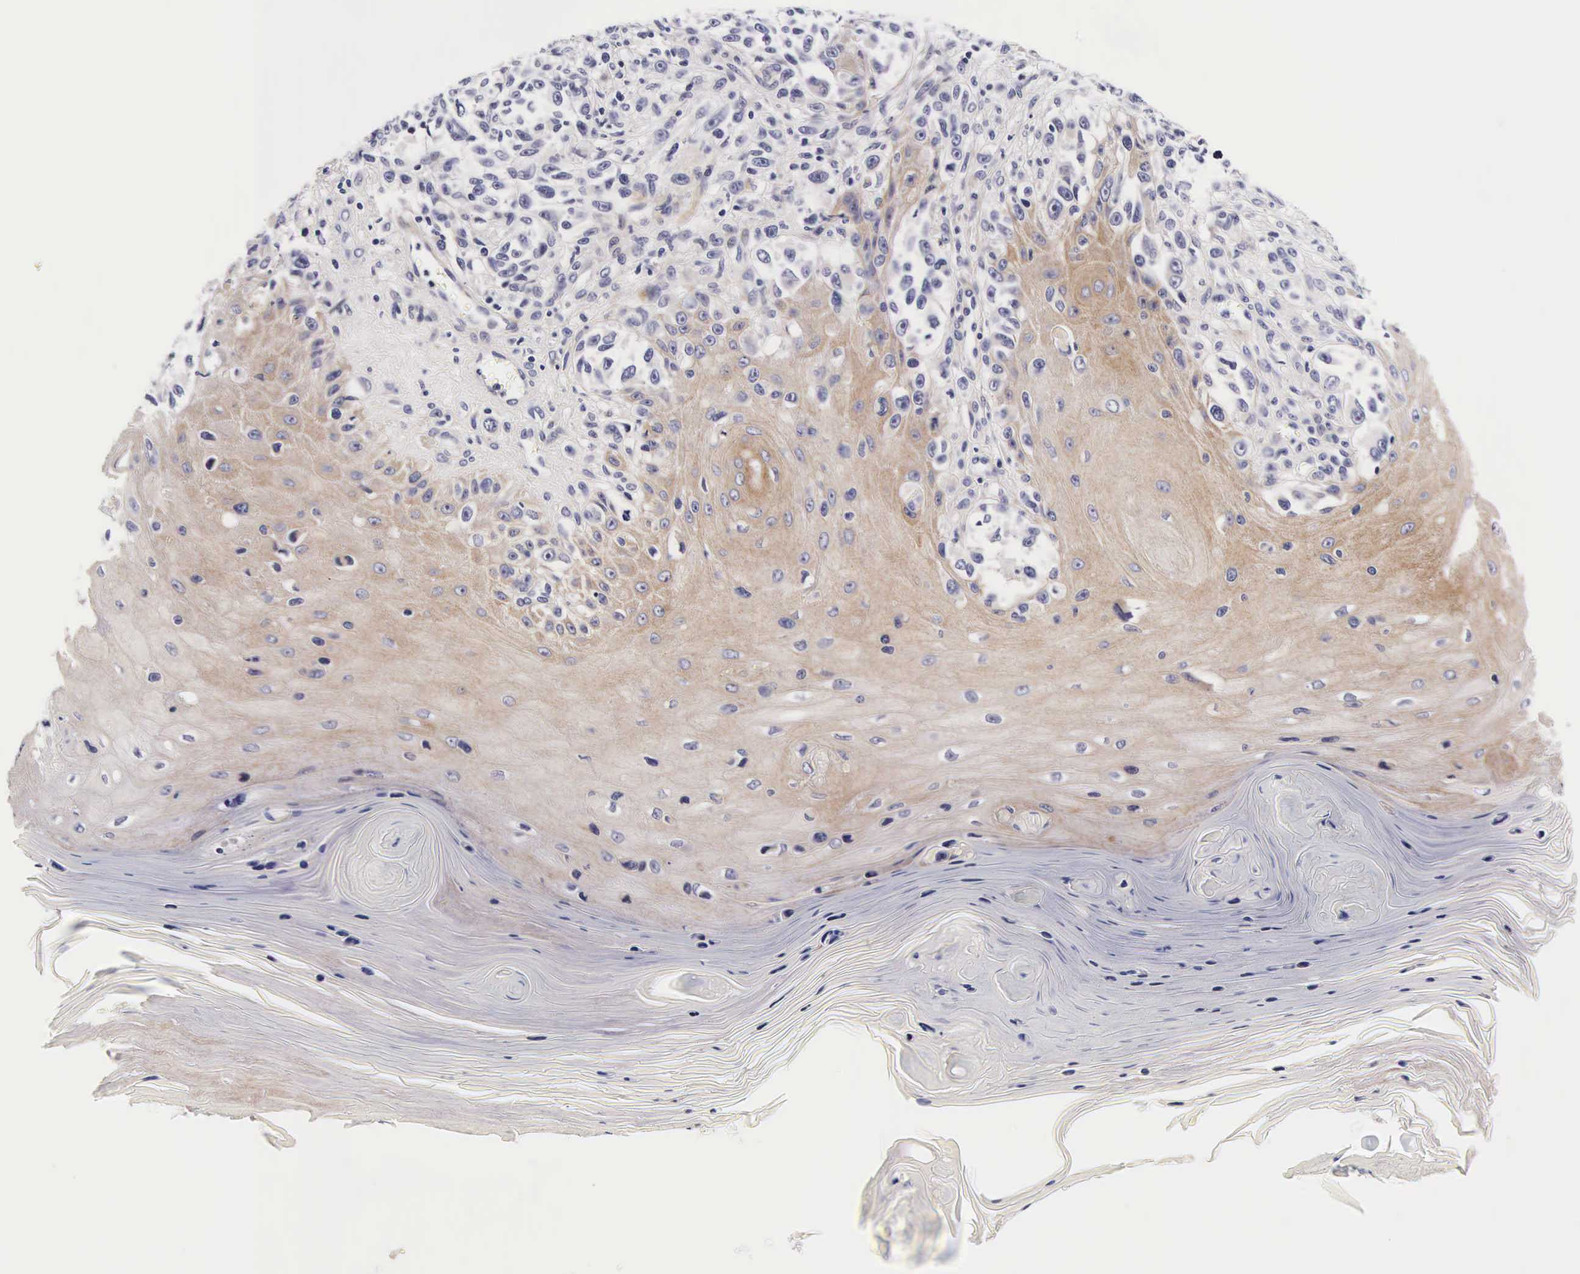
{"staining": {"intensity": "negative", "quantity": "none", "location": "none"}, "tissue": "melanoma", "cell_type": "Tumor cells", "image_type": "cancer", "snomed": [{"axis": "morphology", "description": "Malignant melanoma, NOS"}, {"axis": "topography", "description": "Skin"}], "caption": "Malignant melanoma was stained to show a protein in brown. There is no significant staining in tumor cells.", "gene": "UPRT", "patient": {"sex": "female", "age": 82}}